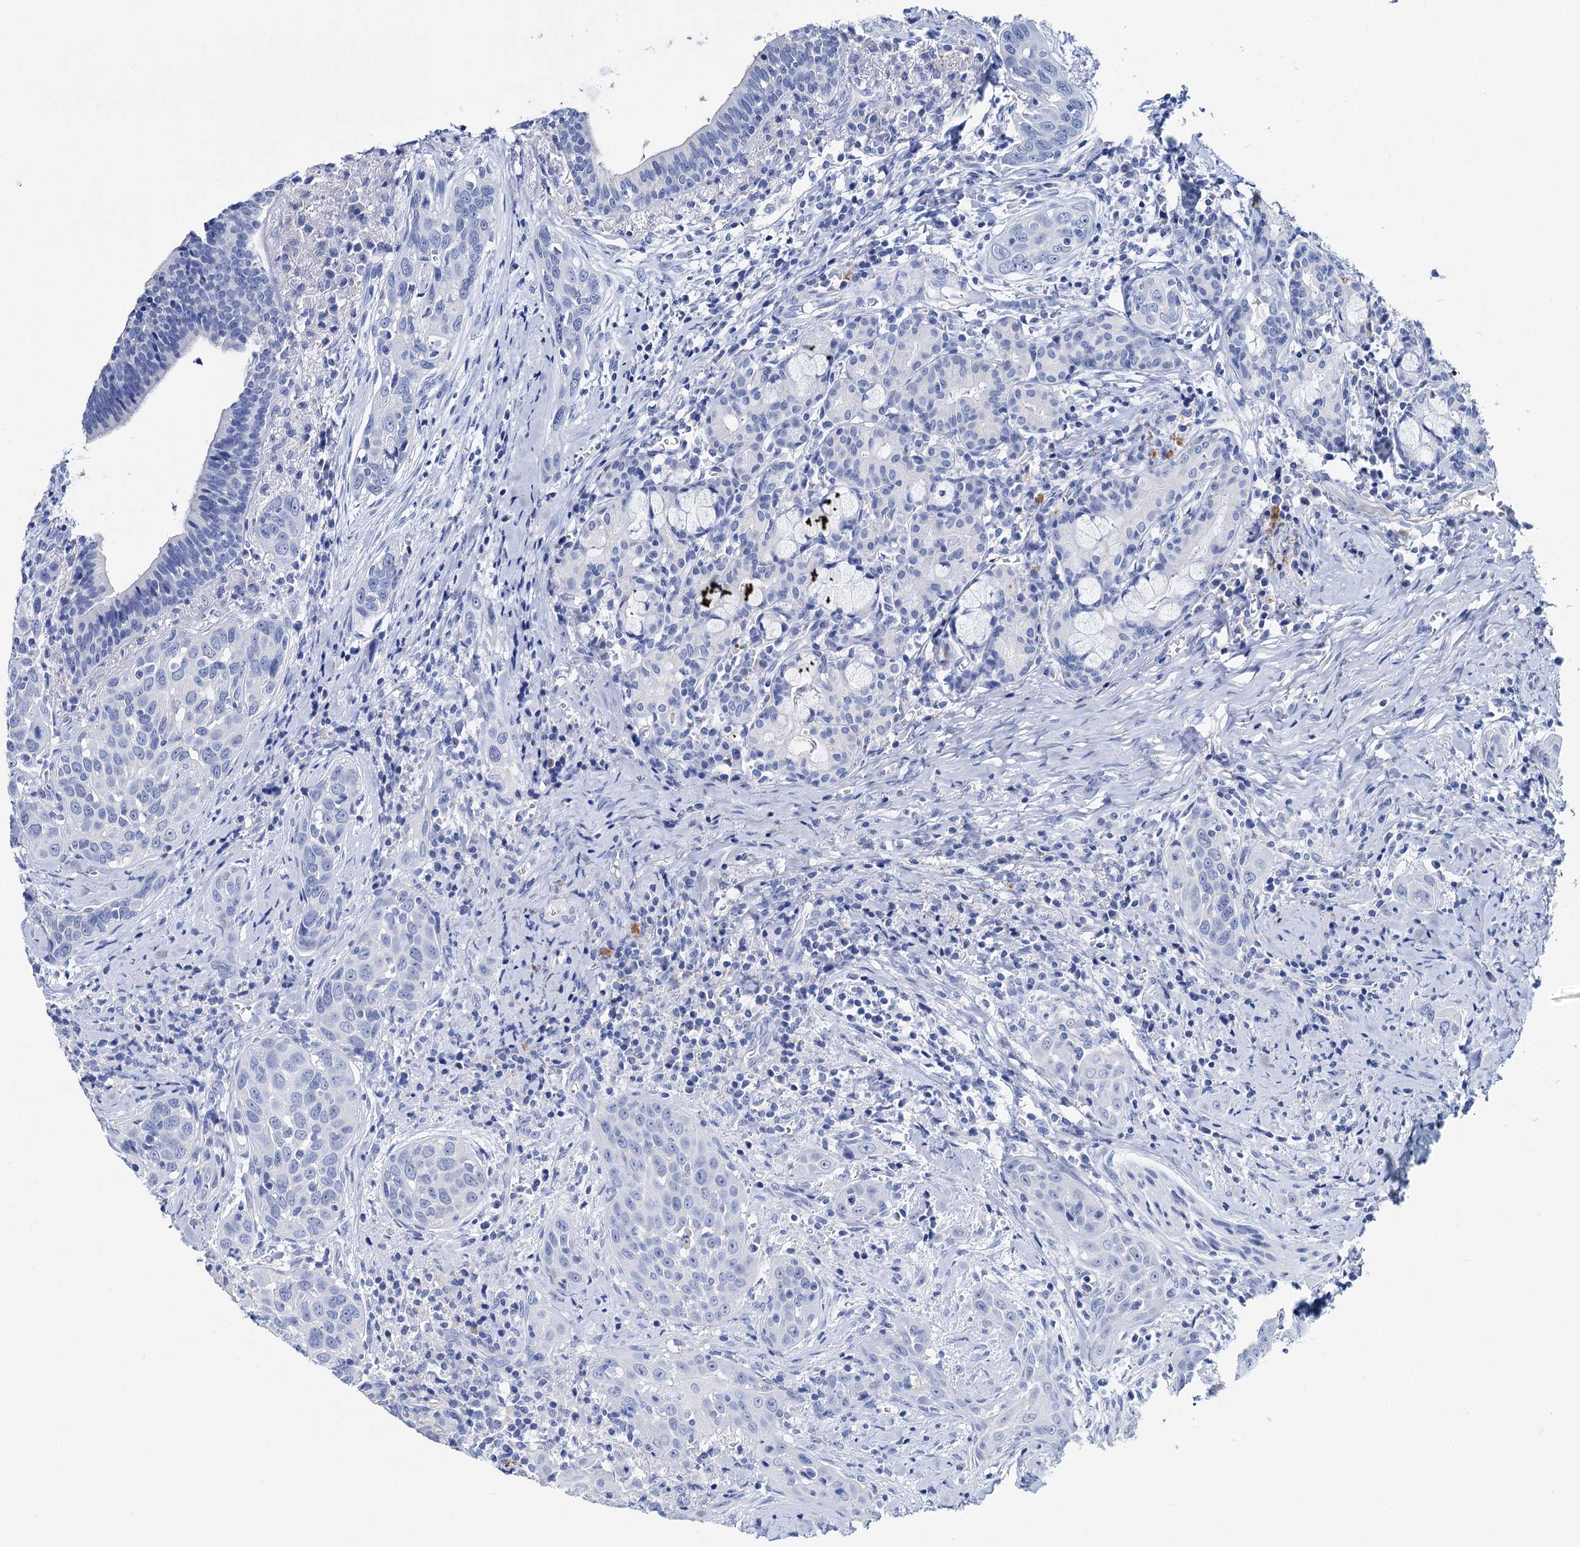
{"staining": {"intensity": "negative", "quantity": "none", "location": "none"}, "tissue": "head and neck cancer", "cell_type": "Tumor cells", "image_type": "cancer", "snomed": [{"axis": "morphology", "description": "Squamous cell carcinoma, NOS"}, {"axis": "topography", "description": "Oral tissue"}, {"axis": "topography", "description": "Head-Neck"}], "caption": "High magnification brightfield microscopy of head and neck cancer stained with DAB (brown) and counterstained with hematoxylin (blue): tumor cells show no significant positivity.", "gene": "BRINP1", "patient": {"sex": "female", "age": 50}}